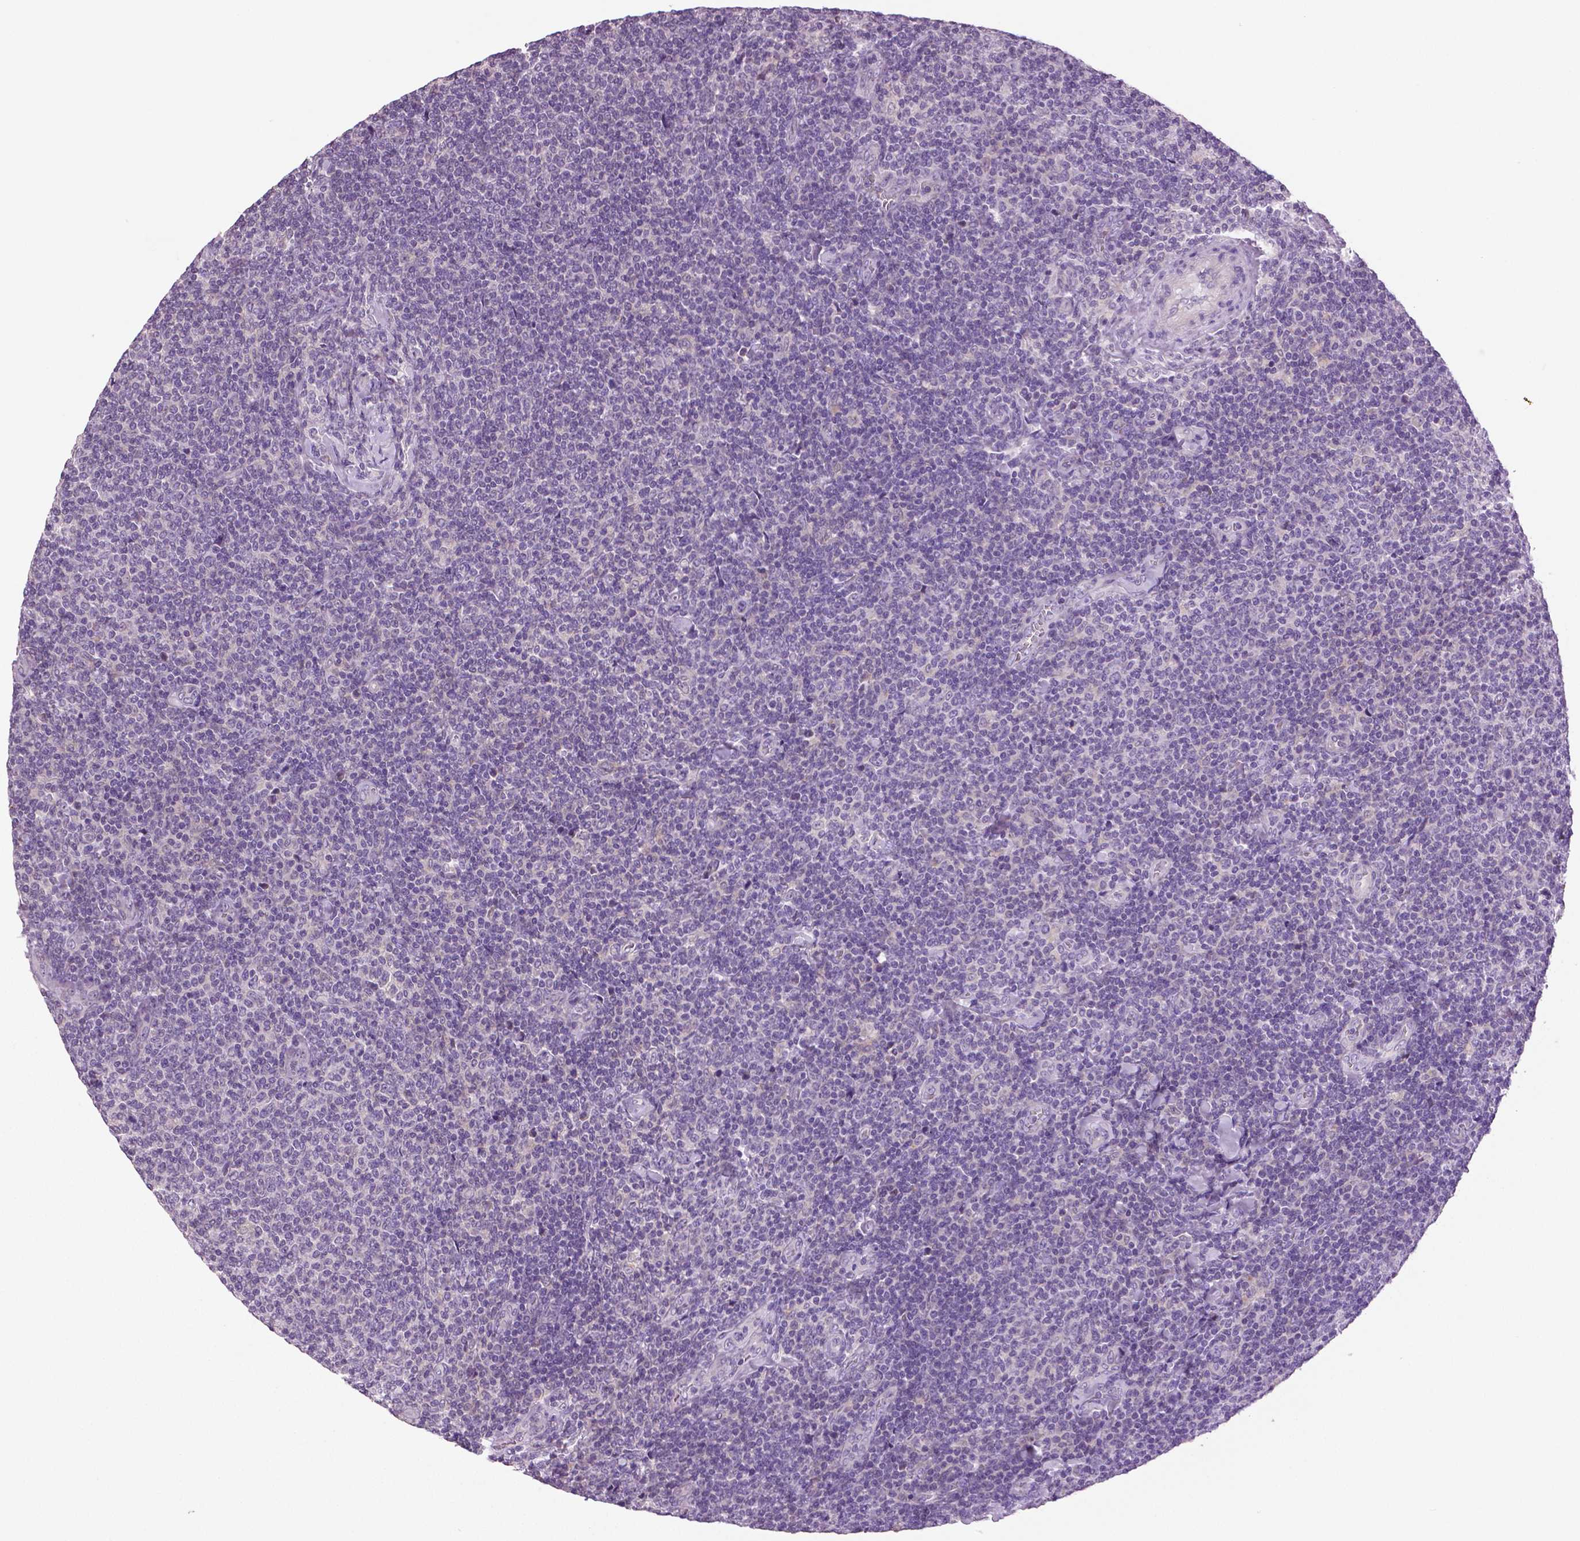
{"staining": {"intensity": "negative", "quantity": "none", "location": "none"}, "tissue": "lymphoma", "cell_type": "Tumor cells", "image_type": "cancer", "snomed": [{"axis": "morphology", "description": "Malignant lymphoma, non-Hodgkin's type, Low grade"}, {"axis": "topography", "description": "Lymph node"}], "caption": "This is an IHC histopathology image of human low-grade malignant lymphoma, non-Hodgkin's type. There is no positivity in tumor cells.", "gene": "DNAH12", "patient": {"sex": "male", "age": 52}}